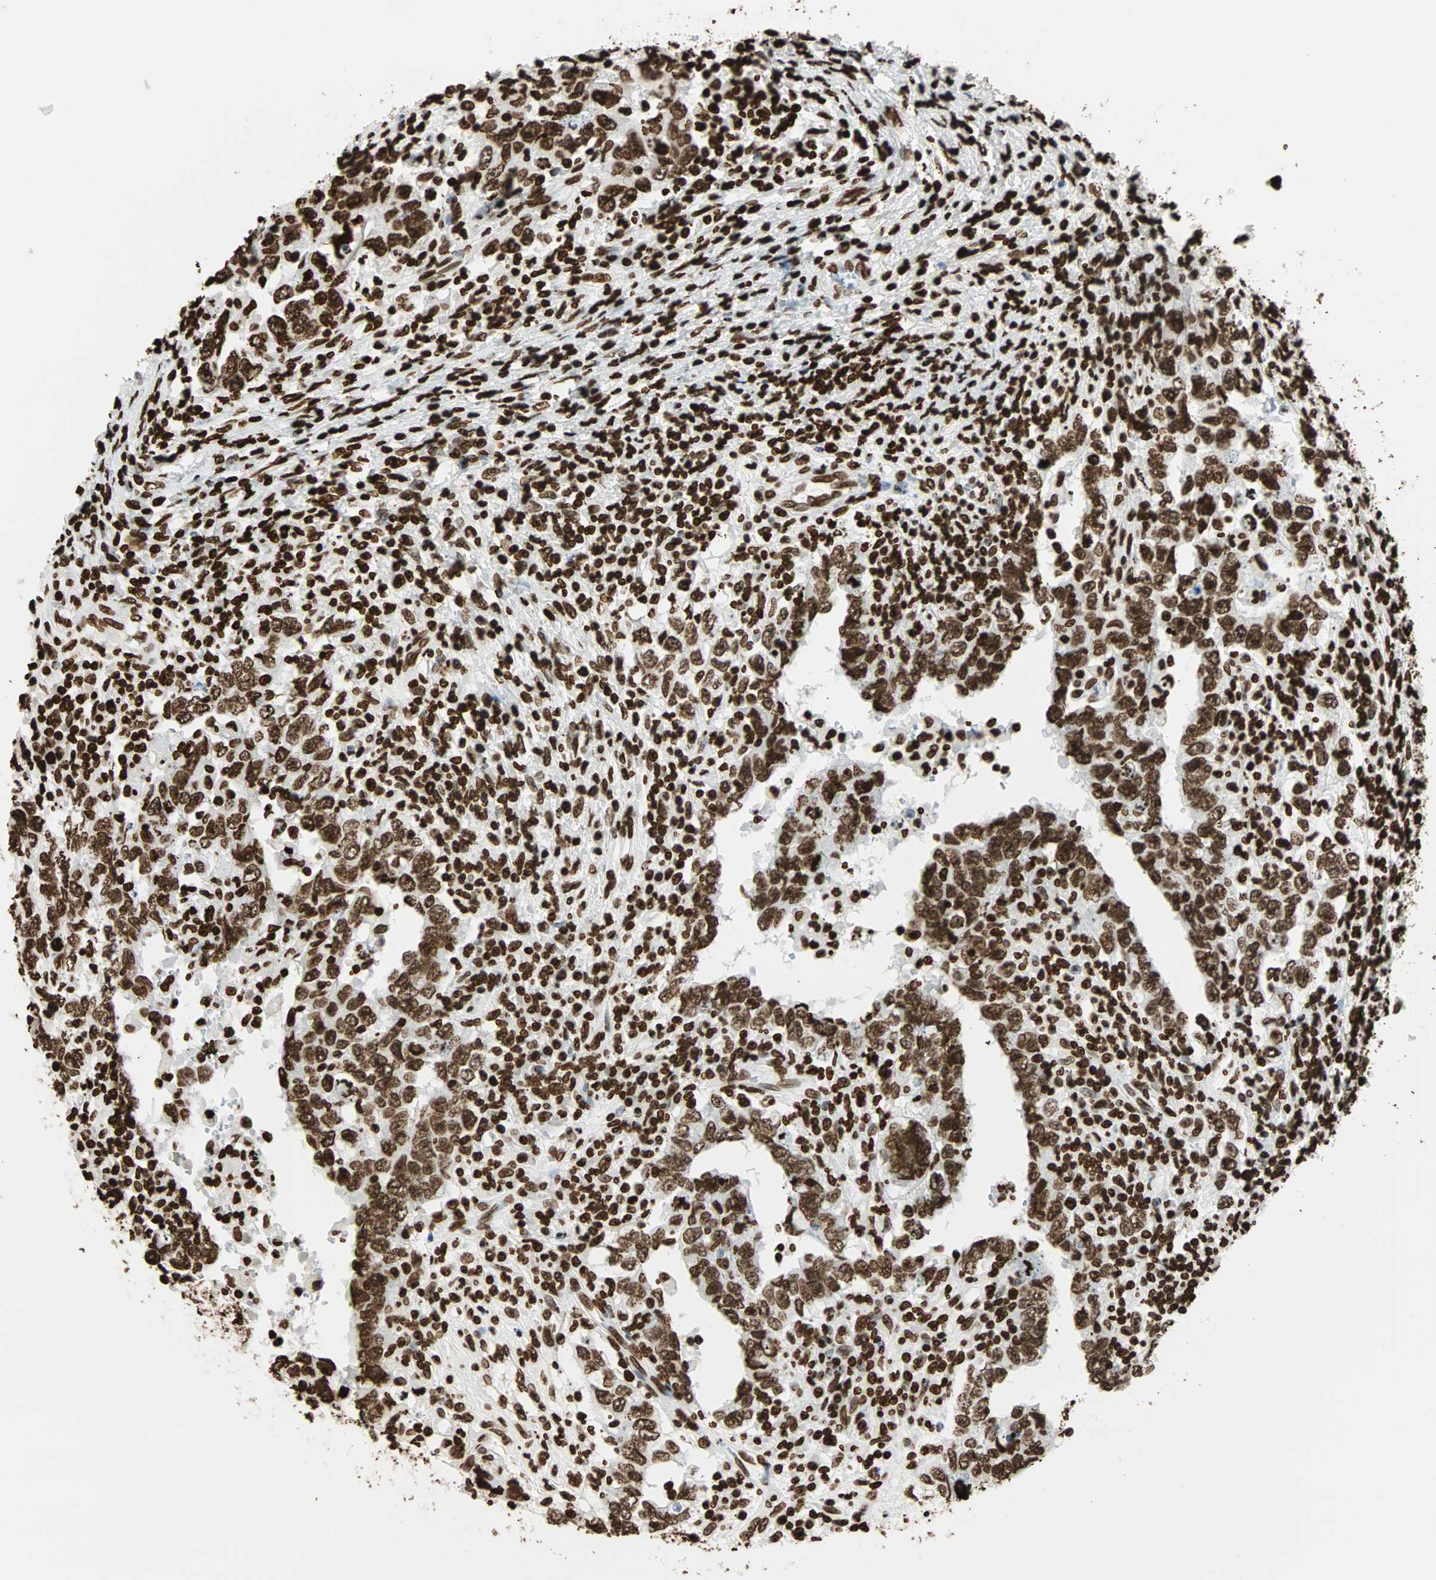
{"staining": {"intensity": "strong", "quantity": ">75%", "location": "nuclear"}, "tissue": "testis cancer", "cell_type": "Tumor cells", "image_type": "cancer", "snomed": [{"axis": "morphology", "description": "Carcinoma, Embryonal, NOS"}, {"axis": "topography", "description": "Testis"}], "caption": "This is a histology image of immunohistochemistry staining of testis cancer (embryonal carcinoma), which shows strong staining in the nuclear of tumor cells.", "gene": "GLI2", "patient": {"sex": "male", "age": 26}}